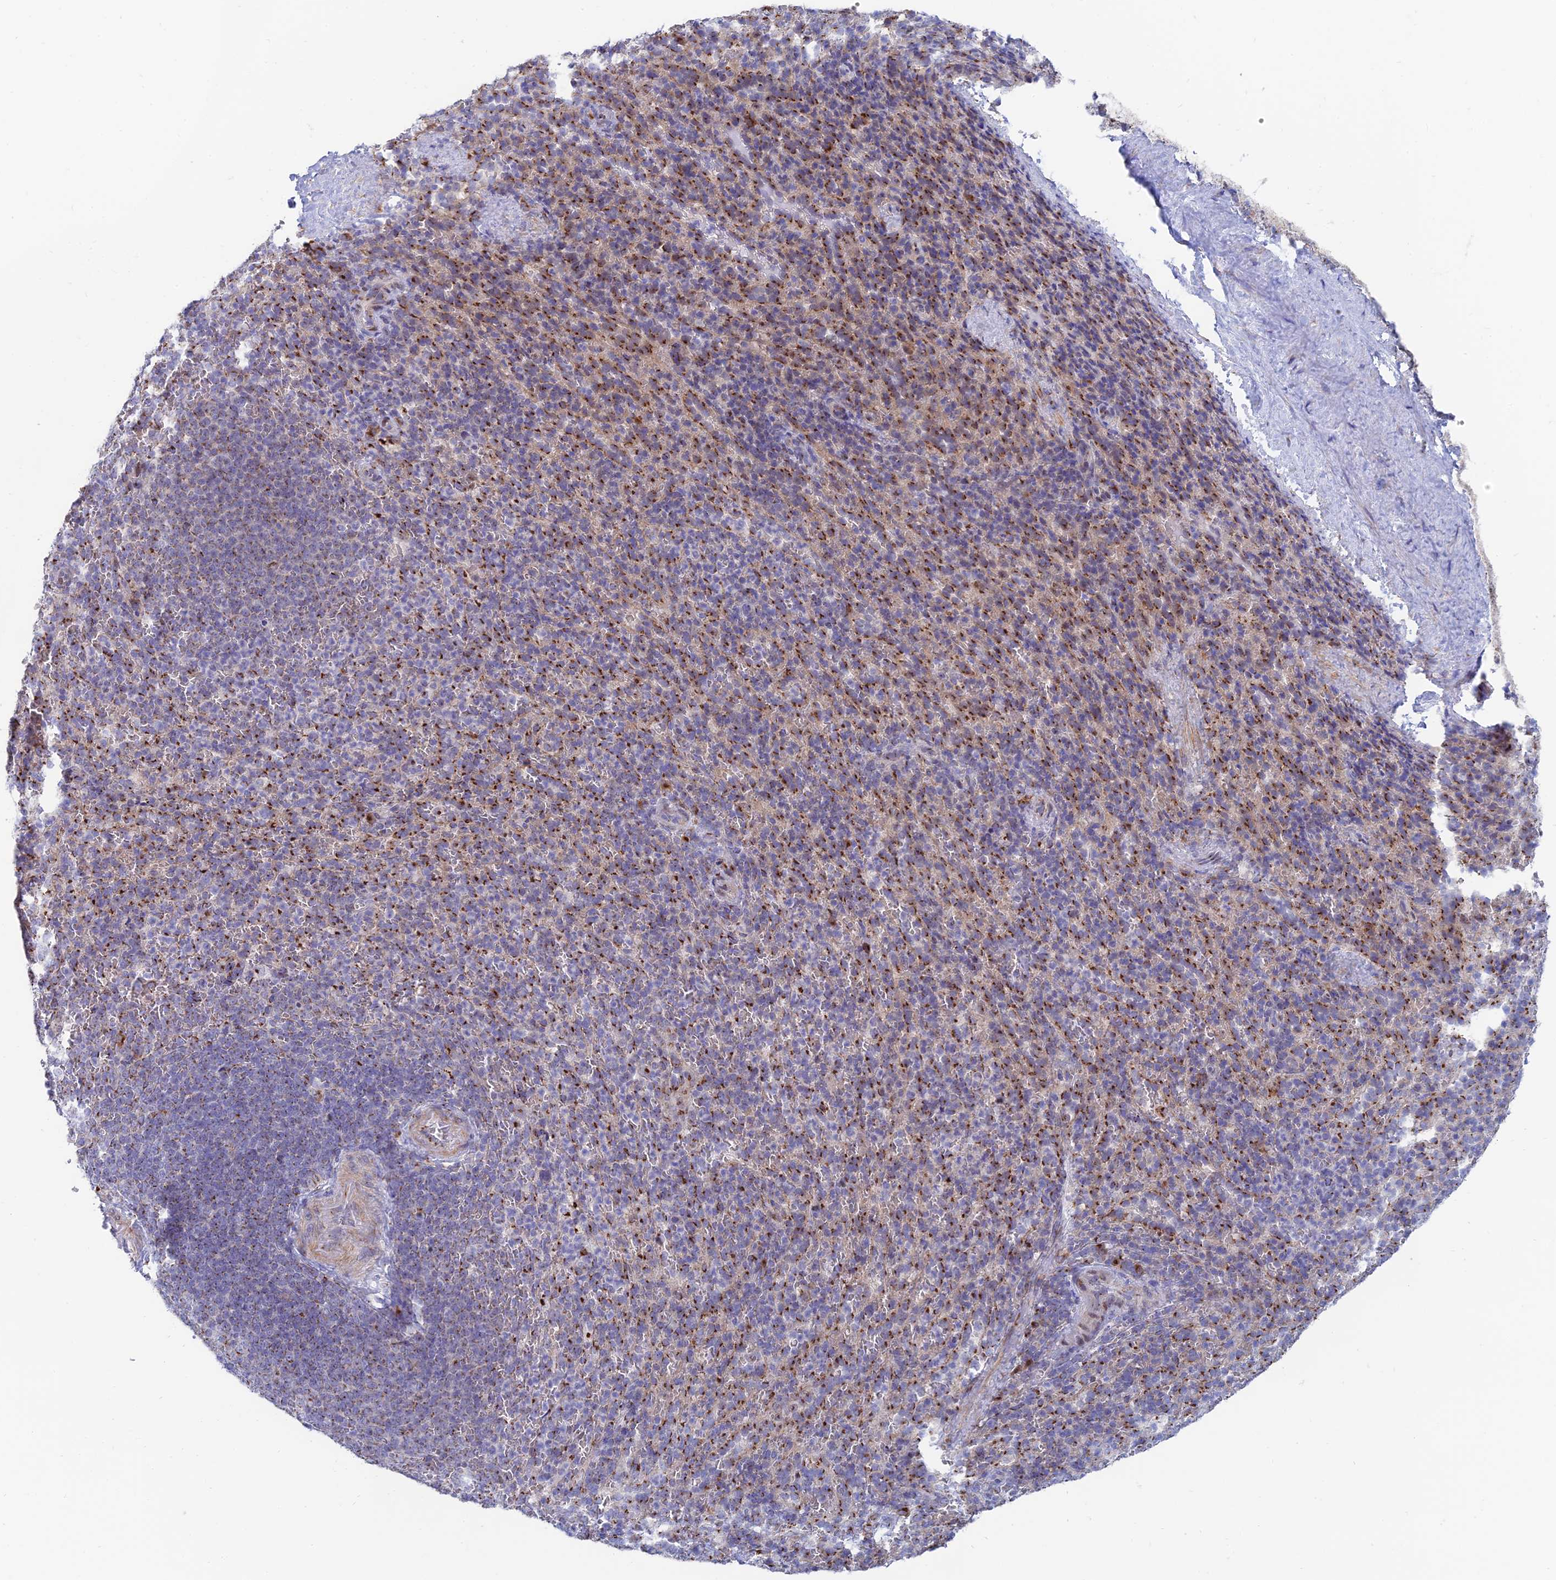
{"staining": {"intensity": "strong", "quantity": "25%-75%", "location": "cytoplasmic/membranous"}, "tissue": "spleen", "cell_type": "Cells in red pulp", "image_type": "normal", "snomed": [{"axis": "morphology", "description": "Normal tissue, NOS"}, {"axis": "topography", "description": "Spleen"}], "caption": "Protein analysis of benign spleen shows strong cytoplasmic/membranous expression in approximately 25%-75% of cells in red pulp.", "gene": "ENSG00000267561", "patient": {"sex": "female", "age": 21}}